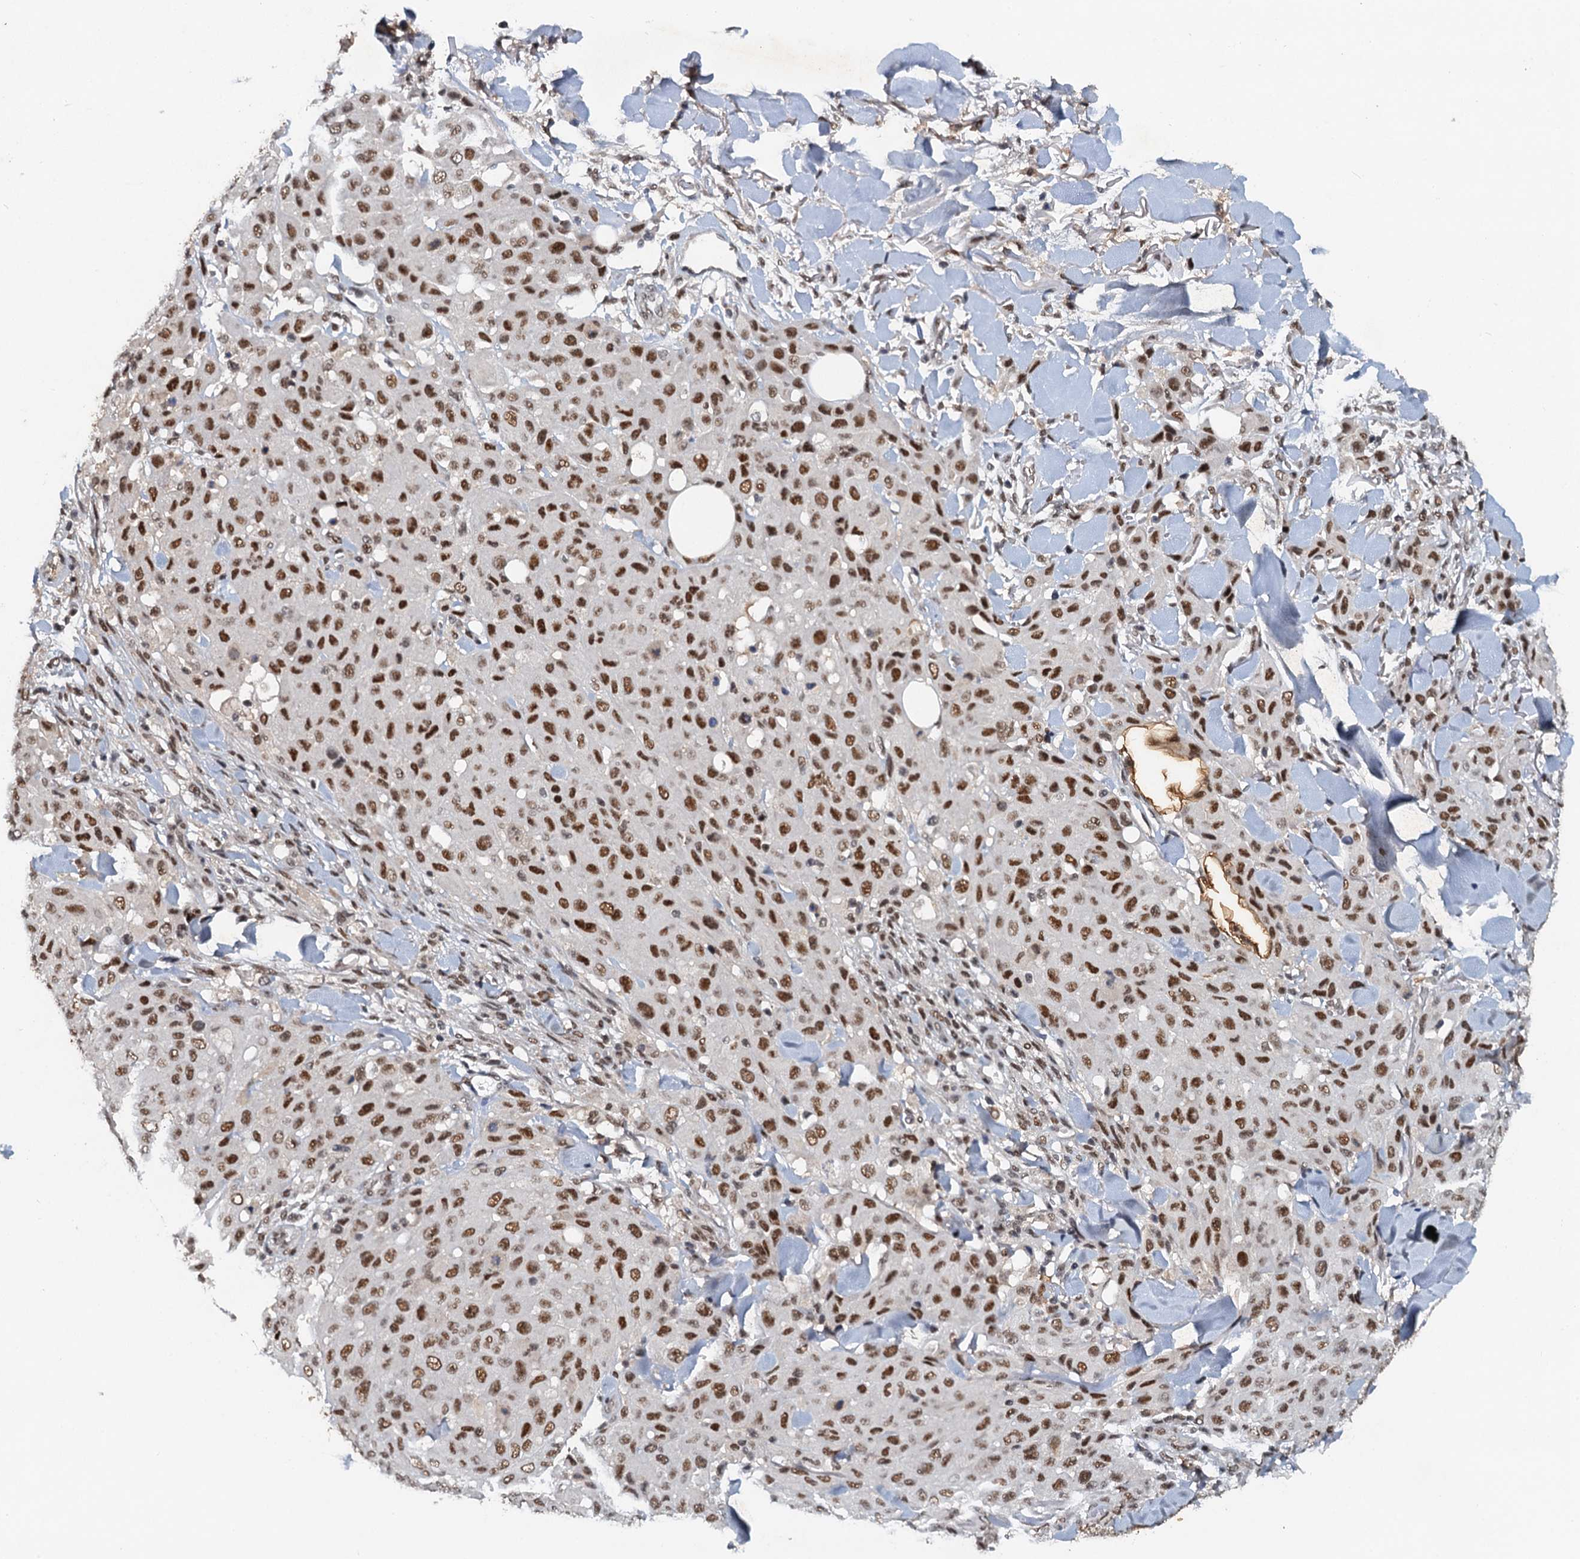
{"staining": {"intensity": "moderate", "quantity": ">75%", "location": "nuclear"}, "tissue": "melanoma", "cell_type": "Tumor cells", "image_type": "cancer", "snomed": [{"axis": "morphology", "description": "Malignant melanoma, Metastatic site"}, {"axis": "topography", "description": "Skin"}], "caption": "This micrograph reveals melanoma stained with IHC to label a protein in brown. The nuclear of tumor cells show moderate positivity for the protein. Nuclei are counter-stained blue.", "gene": "CSTF3", "patient": {"sex": "female", "age": 81}}